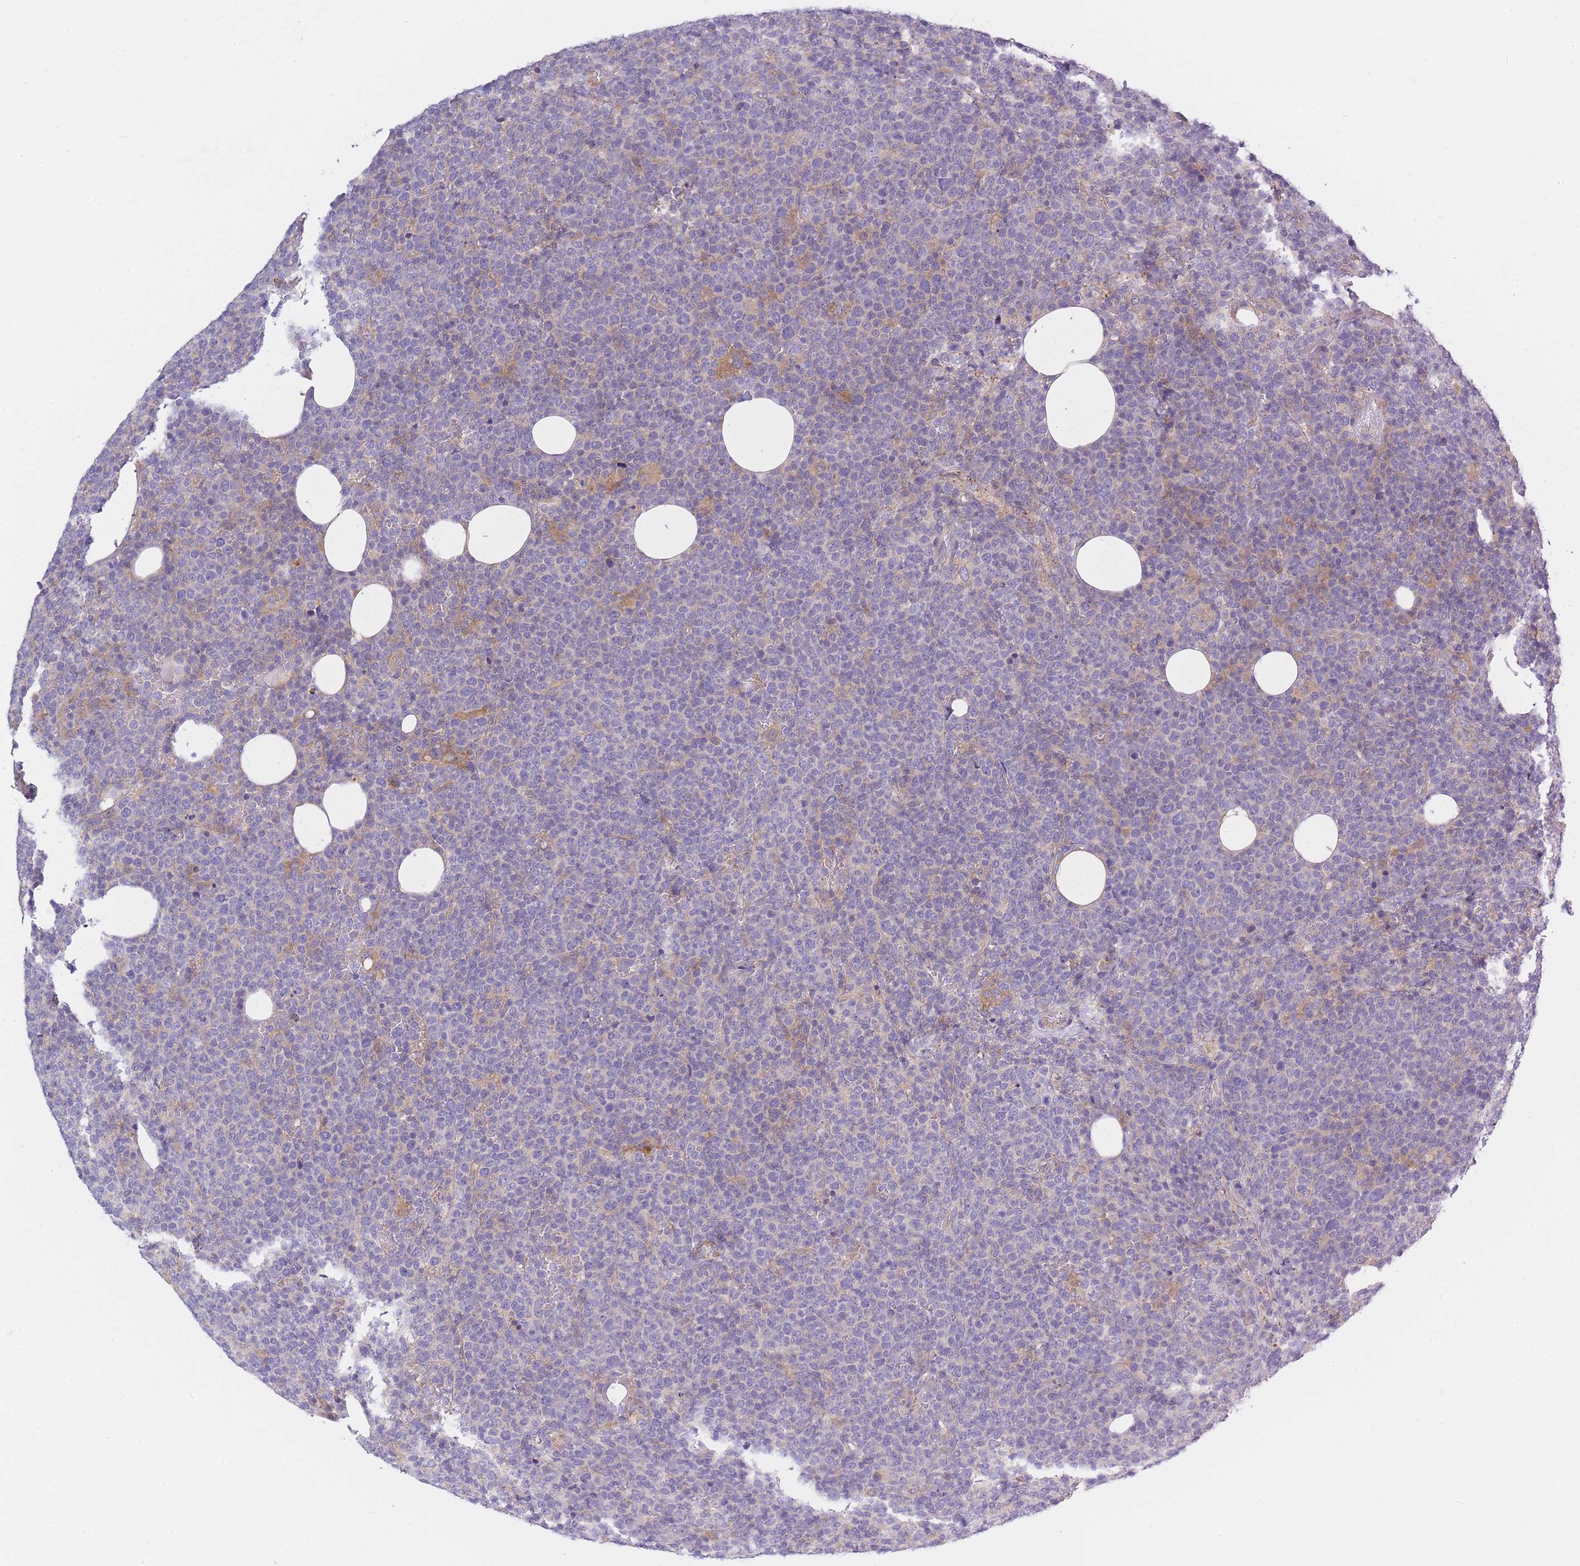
{"staining": {"intensity": "negative", "quantity": "none", "location": "none"}, "tissue": "lymphoma", "cell_type": "Tumor cells", "image_type": "cancer", "snomed": [{"axis": "morphology", "description": "Malignant lymphoma, non-Hodgkin's type, High grade"}, {"axis": "topography", "description": "Lymph node"}], "caption": "Human lymphoma stained for a protein using IHC exhibits no staining in tumor cells.", "gene": "AP3M2", "patient": {"sex": "male", "age": 61}}